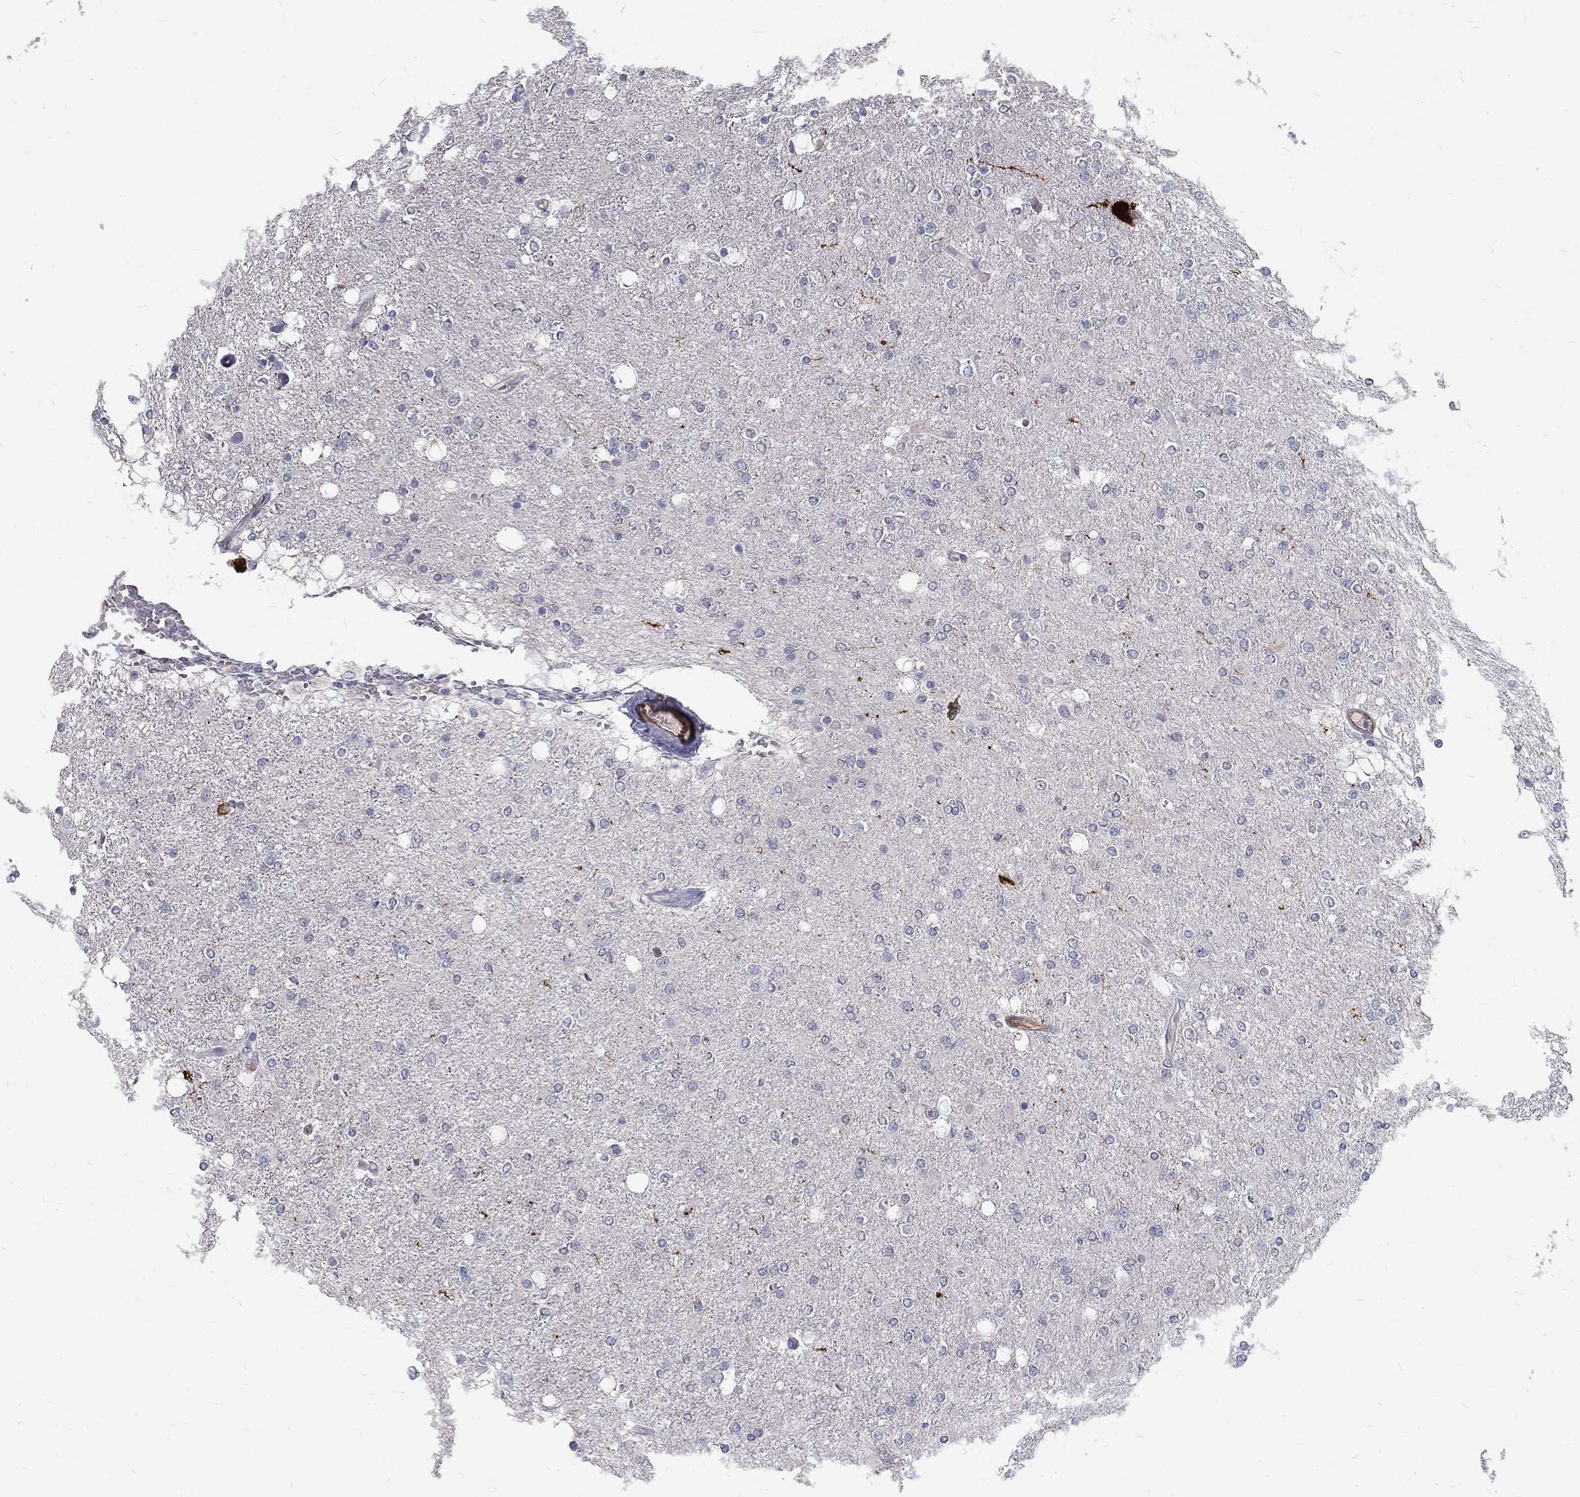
{"staining": {"intensity": "negative", "quantity": "none", "location": "none"}, "tissue": "glioma", "cell_type": "Tumor cells", "image_type": "cancer", "snomed": [{"axis": "morphology", "description": "Glioma, malignant, High grade"}, {"axis": "topography", "description": "Cerebral cortex"}], "caption": "A photomicrograph of malignant glioma (high-grade) stained for a protein displays no brown staining in tumor cells.", "gene": "NOS1", "patient": {"sex": "male", "age": 70}}